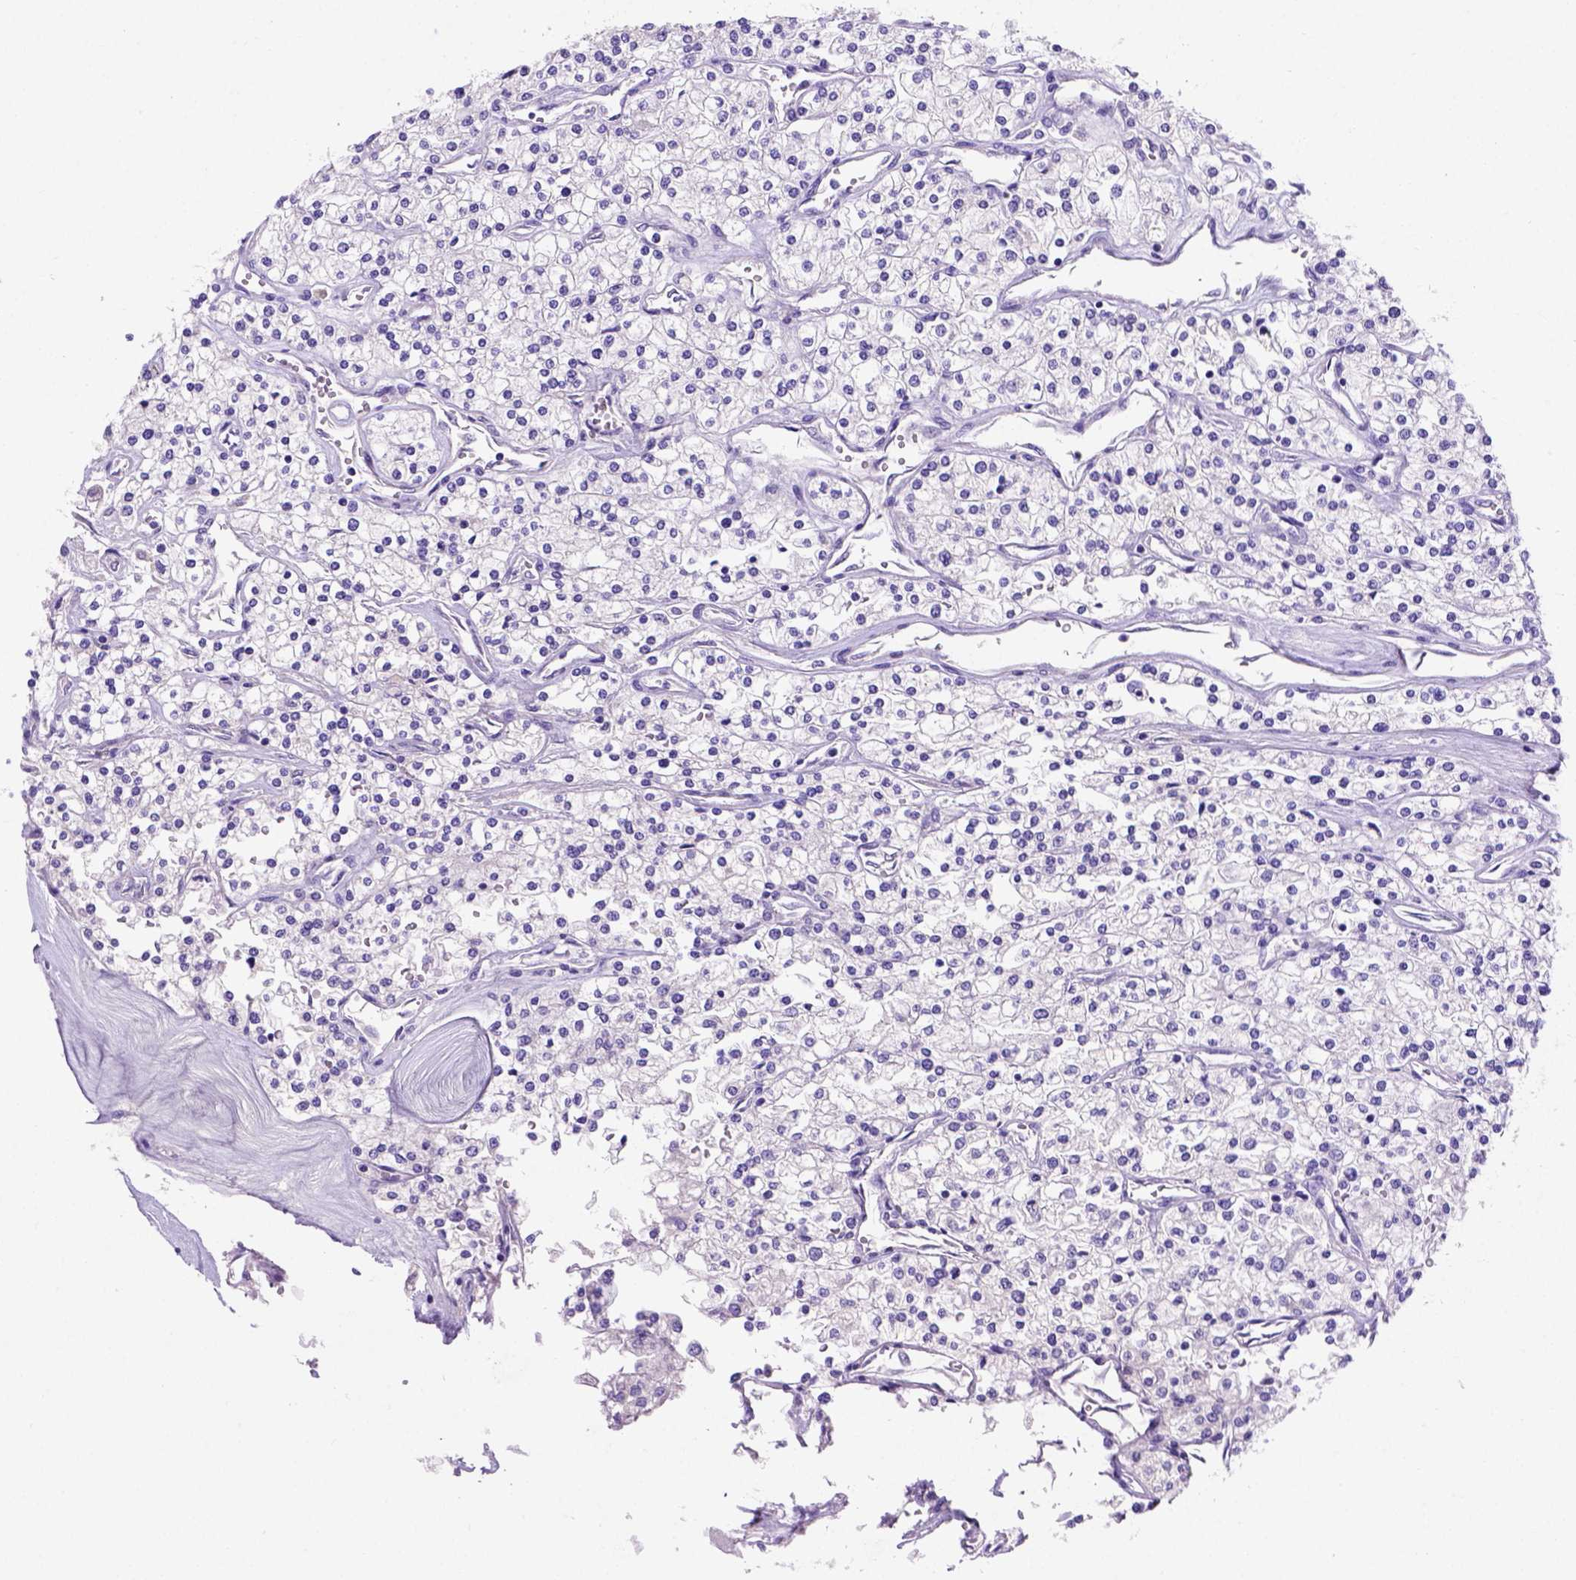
{"staining": {"intensity": "negative", "quantity": "none", "location": "none"}, "tissue": "renal cancer", "cell_type": "Tumor cells", "image_type": "cancer", "snomed": [{"axis": "morphology", "description": "Adenocarcinoma, NOS"}, {"axis": "topography", "description": "Kidney"}], "caption": "Immunohistochemistry micrograph of human renal cancer stained for a protein (brown), which exhibits no positivity in tumor cells.", "gene": "FAM81B", "patient": {"sex": "male", "age": 80}}